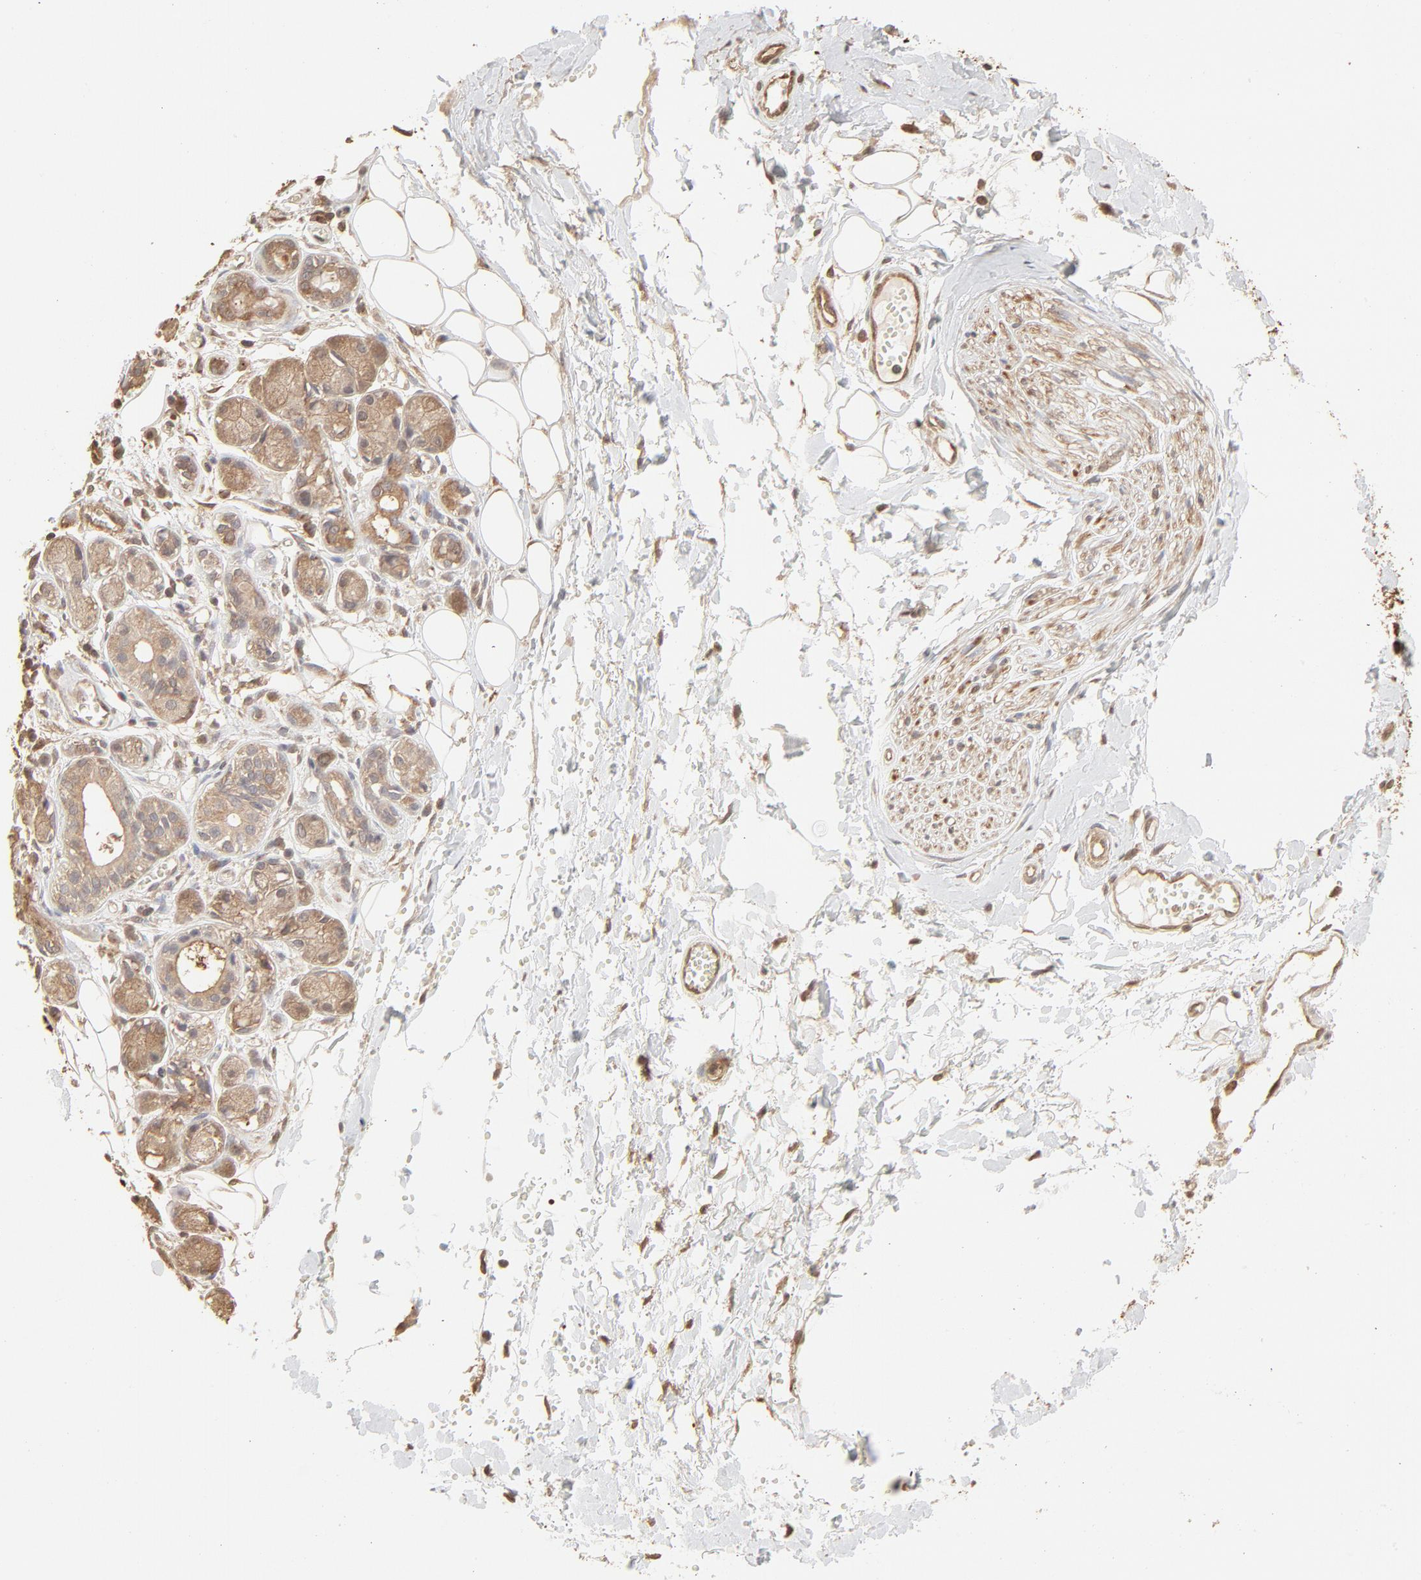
{"staining": {"intensity": "moderate", "quantity": ">75%", "location": "cytoplasmic/membranous"}, "tissue": "adipose tissue", "cell_type": "Adipocytes", "image_type": "normal", "snomed": [{"axis": "morphology", "description": "Normal tissue, NOS"}, {"axis": "morphology", "description": "Inflammation, NOS"}, {"axis": "topography", "description": "Salivary gland"}, {"axis": "topography", "description": "Peripheral nerve tissue"}], "caption": "IHC (DAB) staining of benign adipose tissue displays moderate cytoplasmic/membranous protein expression in about >75% of adipocytes. Using DAB (brown) and hematoxylin (blue) stains, captured at high magnification using brightfield microscopy.", "gene": "PPP2CA", "patient": {"sex": "female", "age": 75}}